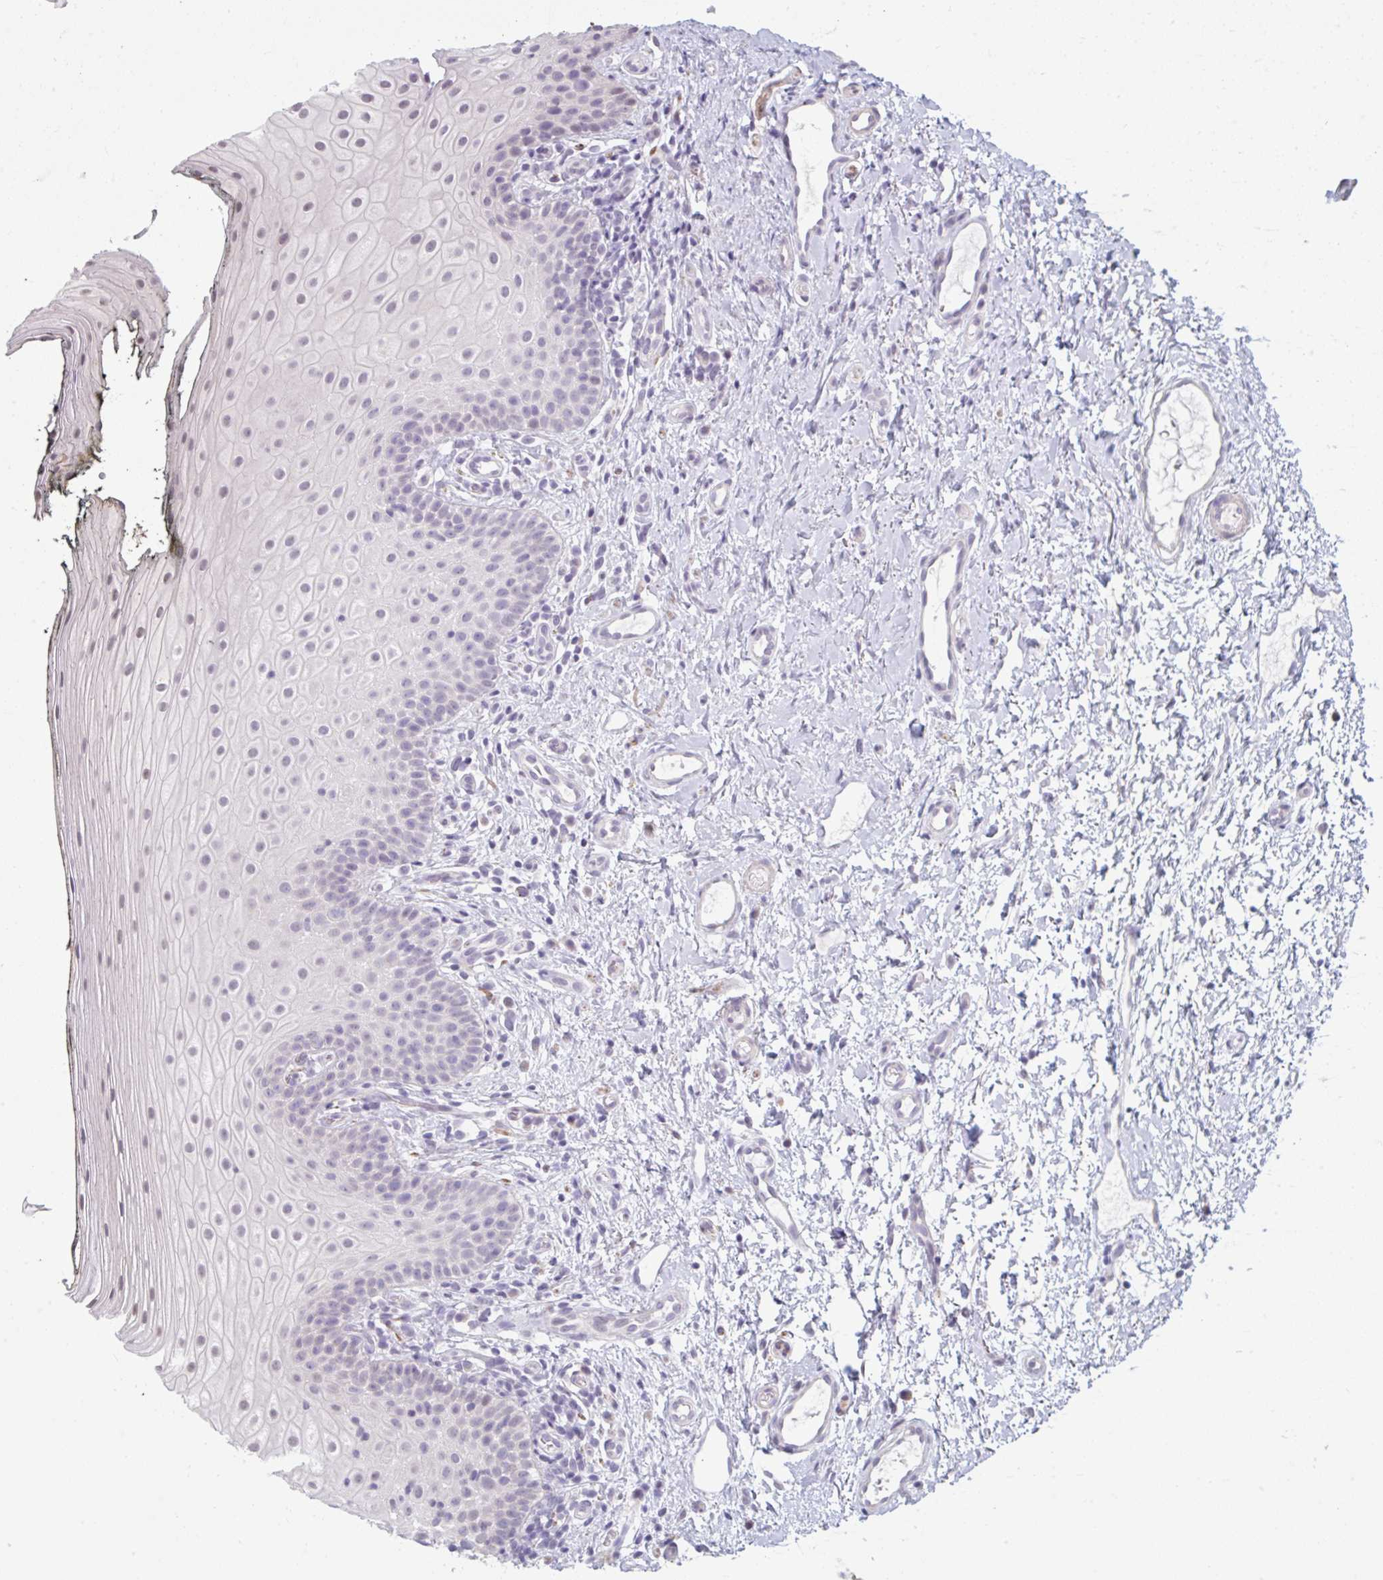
{"staining": {"intensity": "weak", "quantity": "<25%", "location": "nuclear"}, "tissue": "oral mucosa", "cell_type": "Squamous epithelial cells", "image_type": "normal", "snomed": [{"axis": "morphology", "description": "Normal tissue, NOS"}, {"axis": "topography", "description": "Oral tissue"}], "caption": "The histopathology image reveals no staining of squamous epithelial cells in benign oral mucosa.", "gene": "CDH19", "patient": {"sex": "male", "age": 75}}